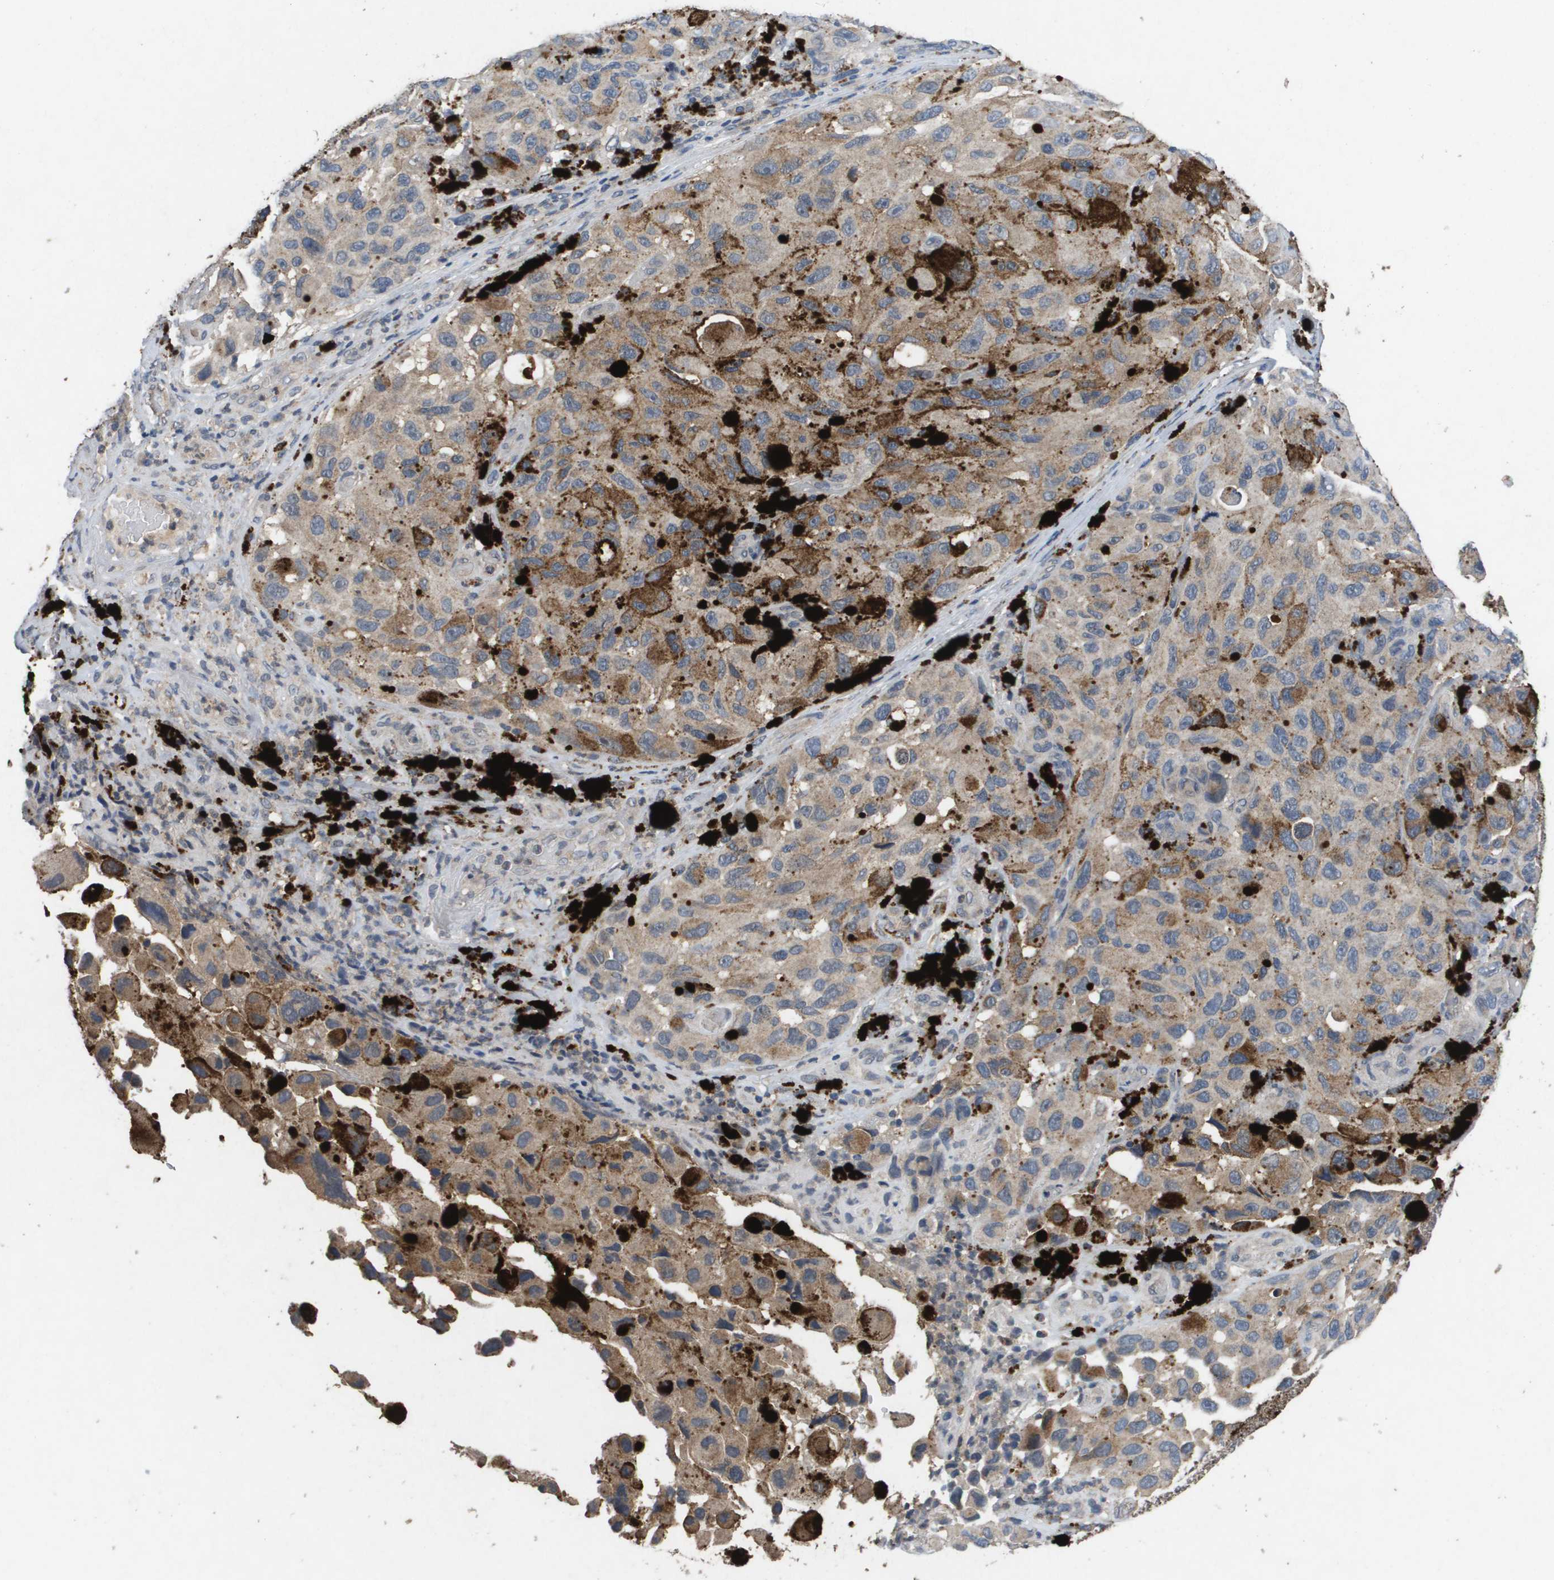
{"staining": {"intensity": "weak", "quantity": "25%-75%", "location": "cytoplasmic/membranous"}, "tissue": "melanoma", "cell_type": "Tumor cells", "image_type": "cancer", "snomed": [{"axis": "morphology", "description": "Malignant melanoma, NOS"}, {"axis": "topography", "description": "Skin"}], "caption": "Brown immunohistochemical staining in malignant melanoma reveals weak cytoplasmic/membranous staining in approximately 25%-75% of tumor cells. (Brightfield microscopy of DAB IHC at high magnification).", "gene": "PROC", "patient": {"sex": "female", "age": 73}}